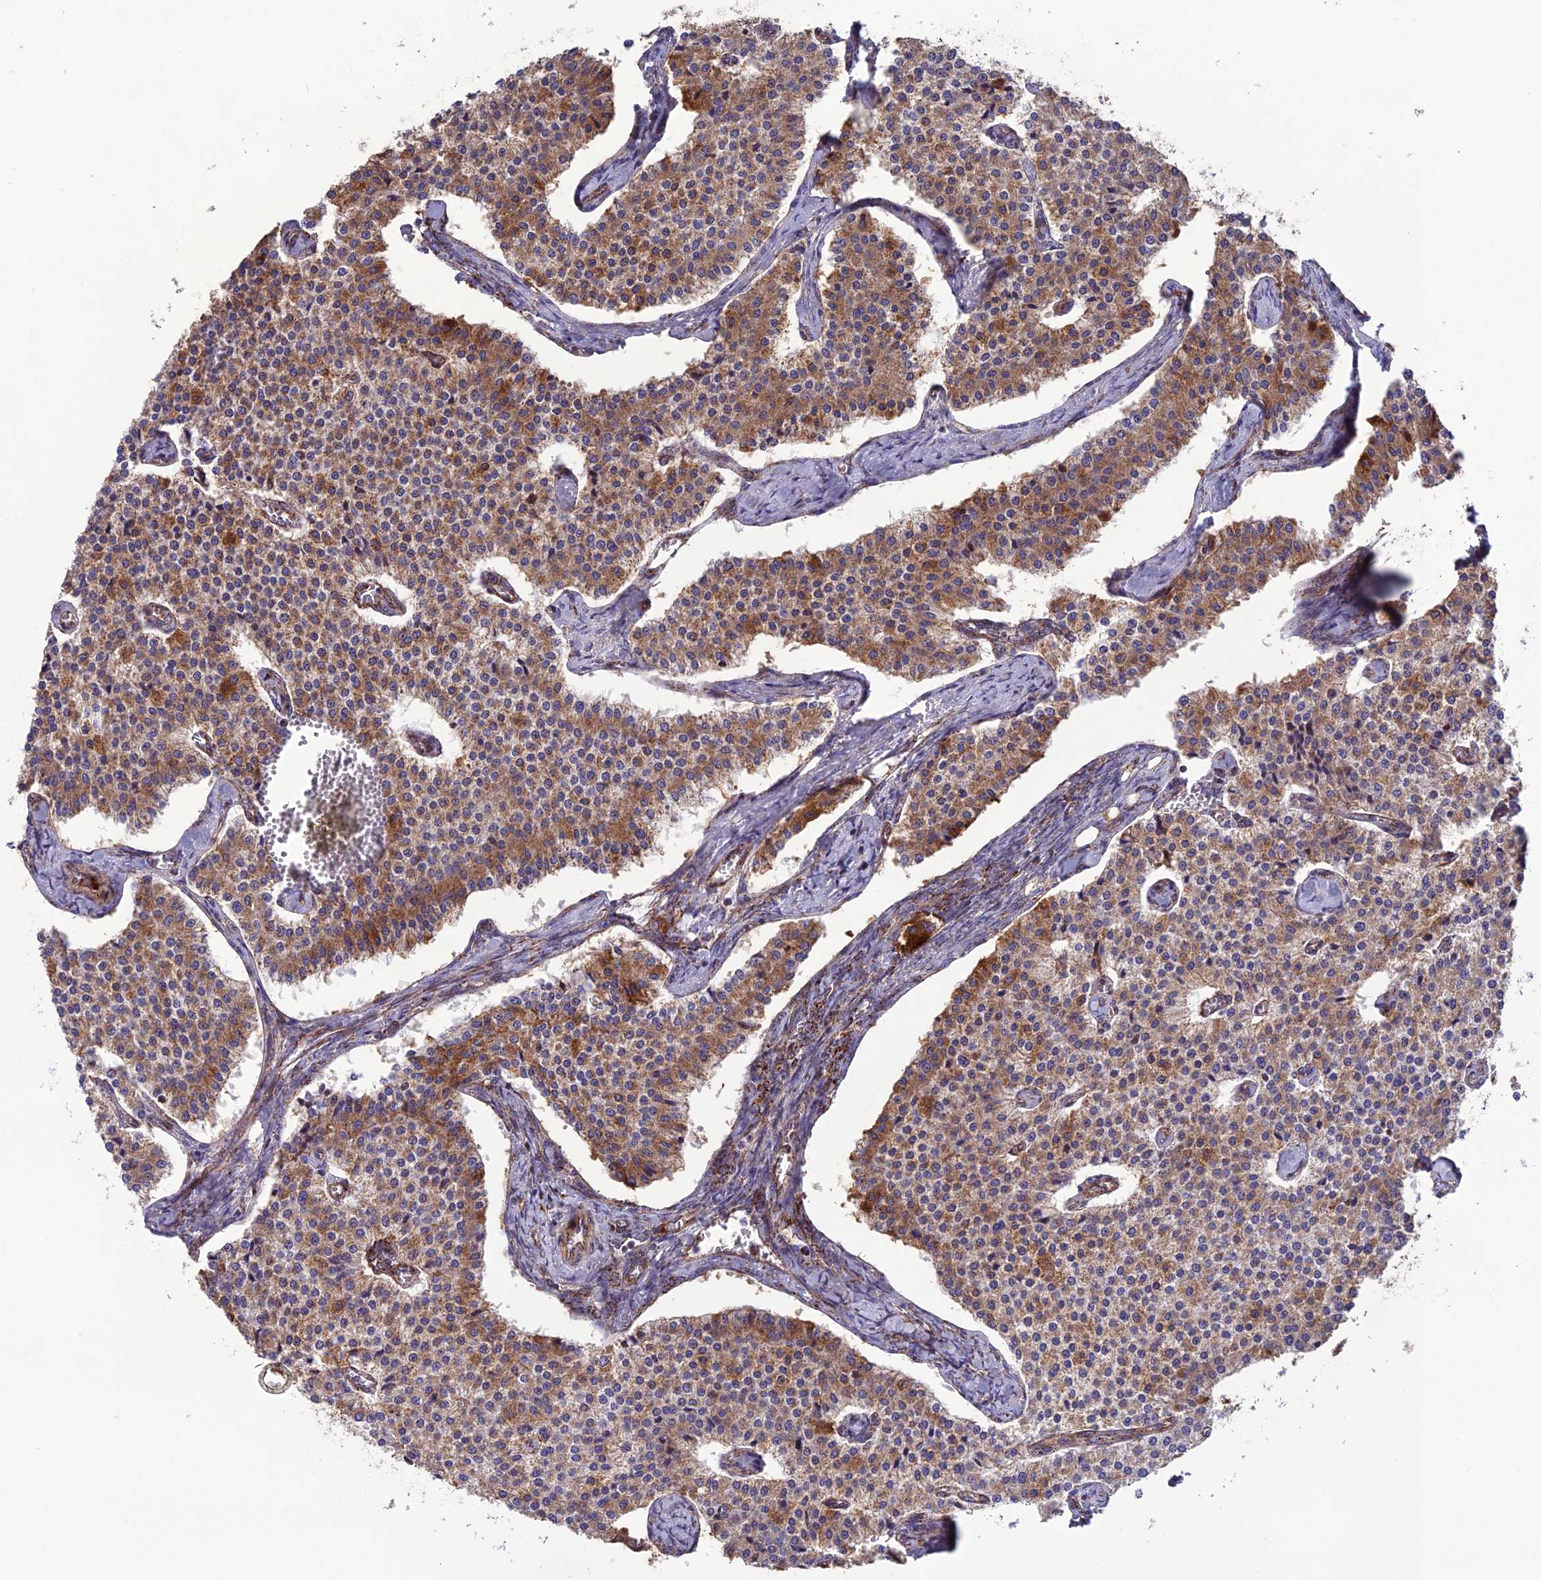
{"staining": {"intensity": "moderate", "quantity": "25%-75%", "location": "cytoplasmic/membranous"}, "tissue": "carcinoid", "cell_type": "Tumor cells", "image_type": "cancer", "snomed": [{"axis": "morphology", "description": "Carcinoid, malignant, NOS"}, {"axis": "topography", "description": "Colon"}], "caption": "Immunohistochemical staining of human carcinoid exhibits moderate cytoplasmic/membranous protein staining in about 25%-75% of tumor cells. (Stains: DAB (3,3'-diaminobenzidine) in brown, nuclei in blue, Microscopy: brightfield microscopy at high magnification).", "gene": "MRPS18B", "patient": {"sex": "female", "age": 52}}